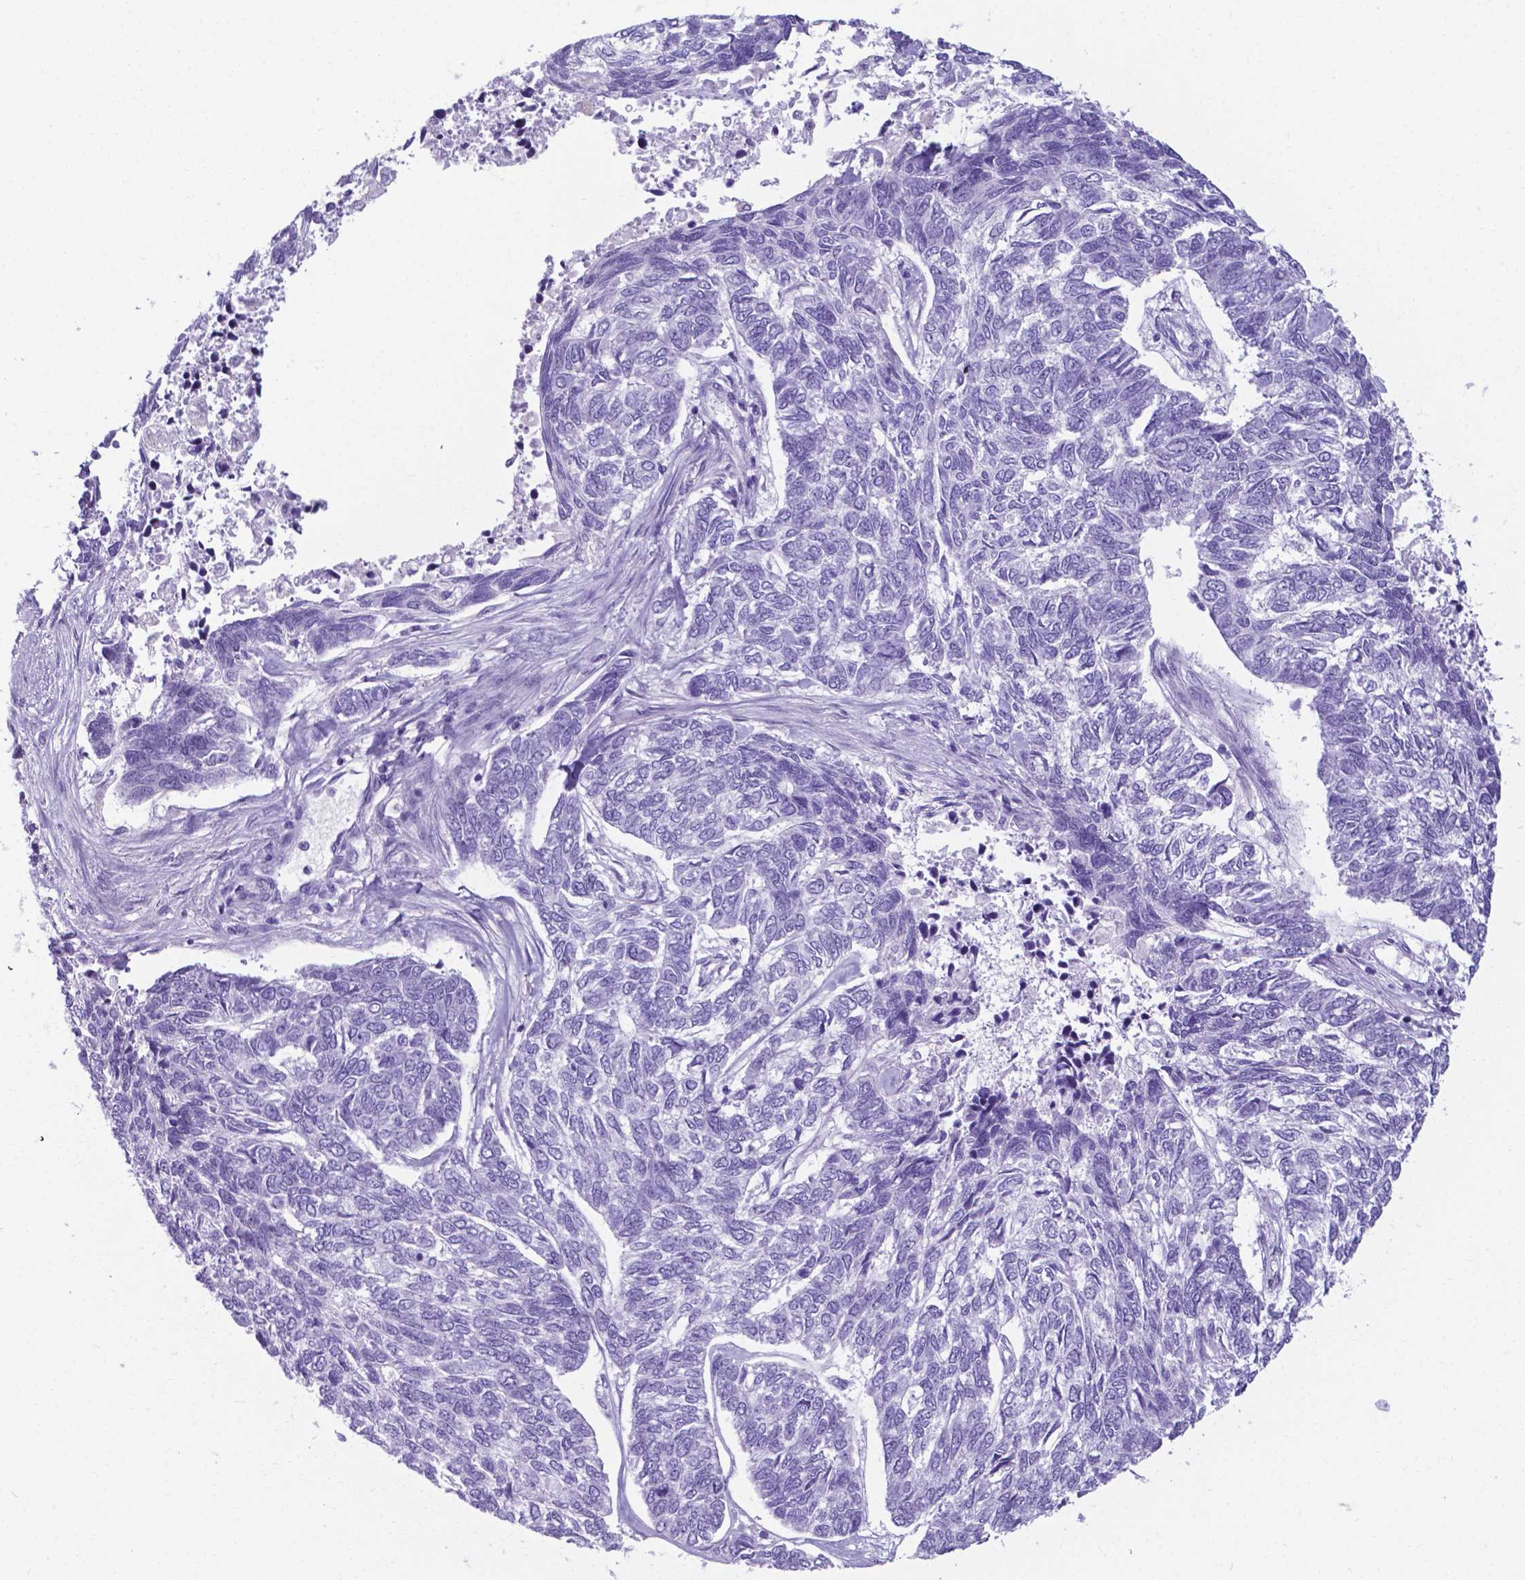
{"staining": {"intensity": "negative", "quantity": "none", "location": "none"}, "tissue": "skin cancer", "cell_type": "Tumor cells", "image_type": "cancer", "snomed": [{"axis": "morphology", "description": "Basal cell carcinoma"}, {"axis": "topography", "description": "Skin"}], "caption": "Immunohistochemical staining of human basal cell carcinoma (skin) displays no significant expression in tumor cells.", "gene": "AP5B1", "patient": {"sex": "female", "age": 65}}